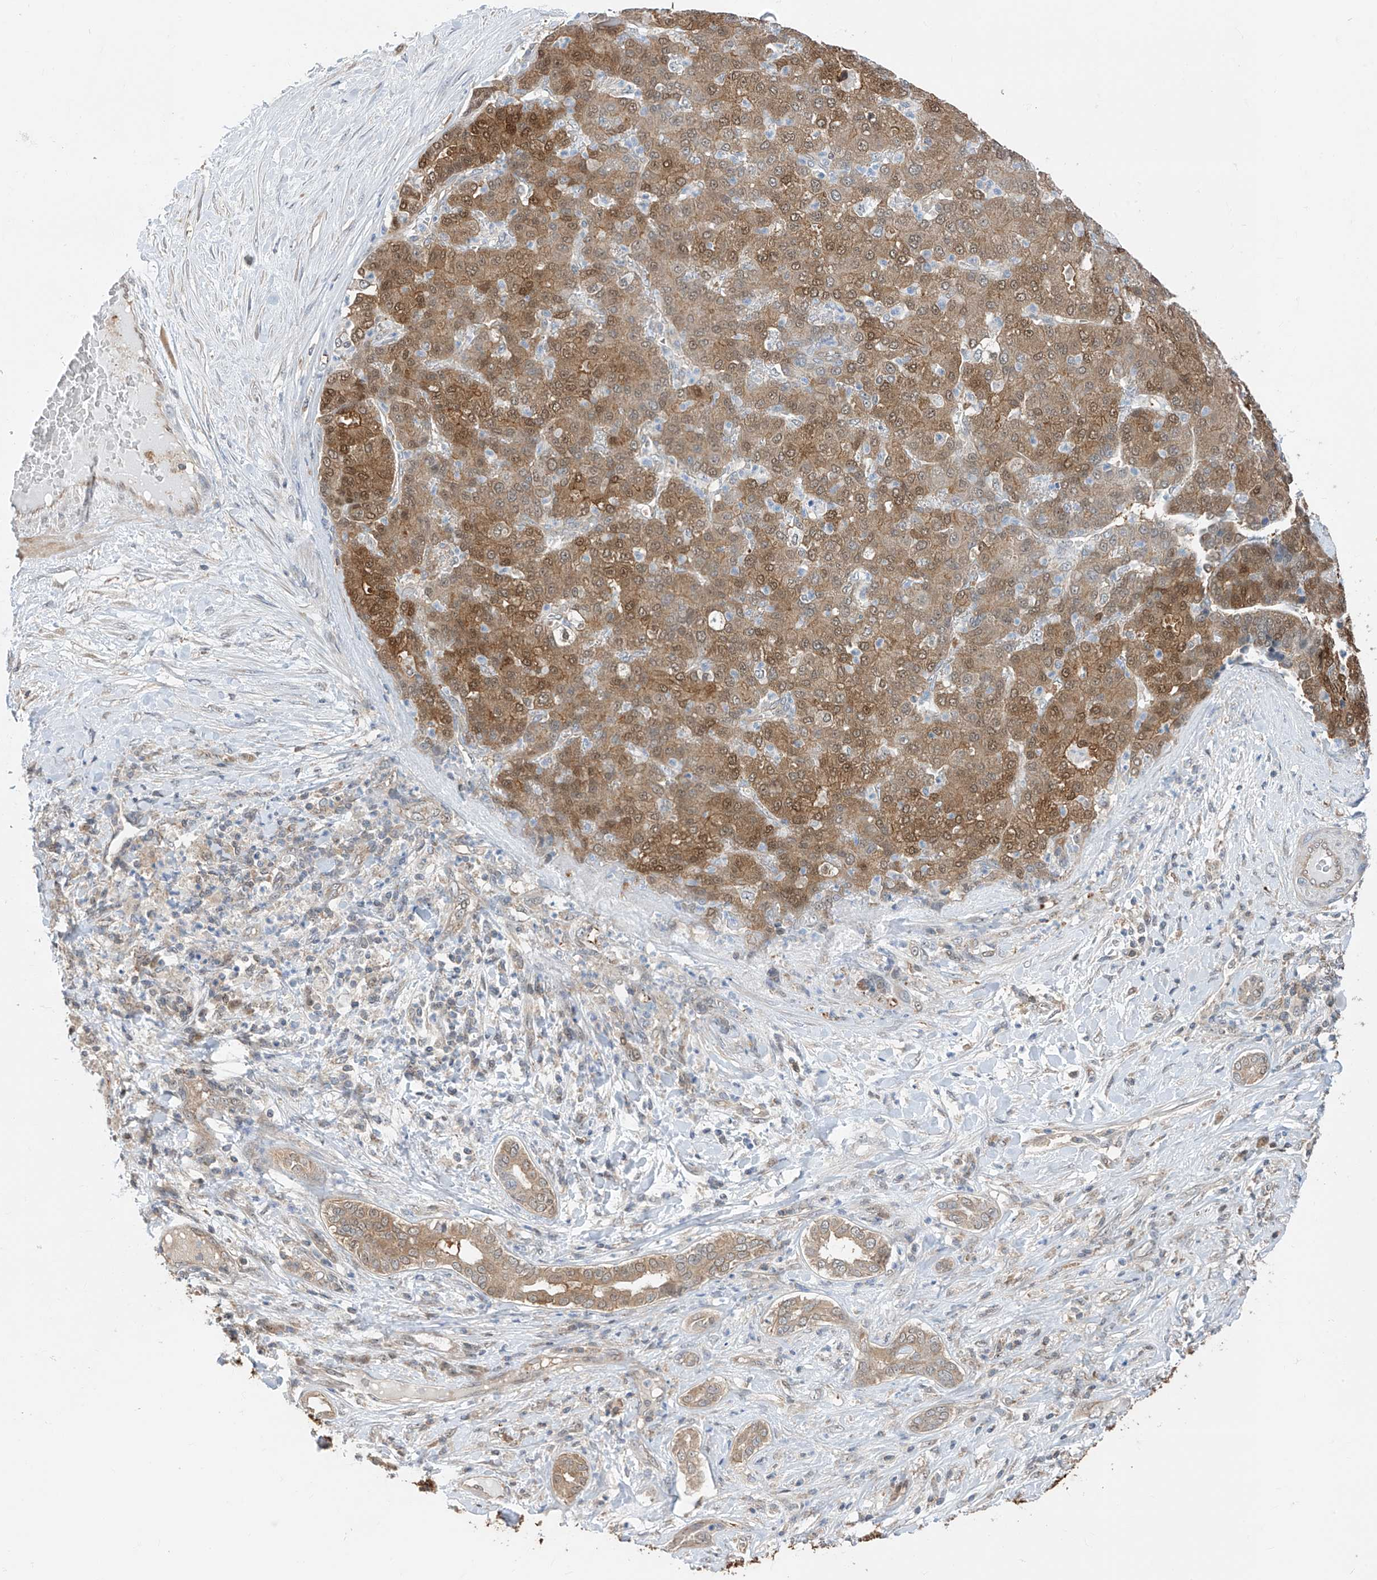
{"staining": {"intensity": "moderate", "quantity": ">75%", "location": "cytoplasmic/membranous,nuclear"}, "tissue": "liver cancer", "cell_type": "Tumor cells", "image_type": "cancer", "snomed": [{"axis": "morphology", "description": "Carcinoma, Hepatocellular, NOS"}, {"axis": "topography", "description": "Liver"}], "caption": "Hepatocellular carcinoma (liver) stained for a protein shows moderate cytoplasmic/membranous and nuclear positivity in tumor cells.", "gene": "TTC38", "patient": {"sex": "male", "age": 65}}